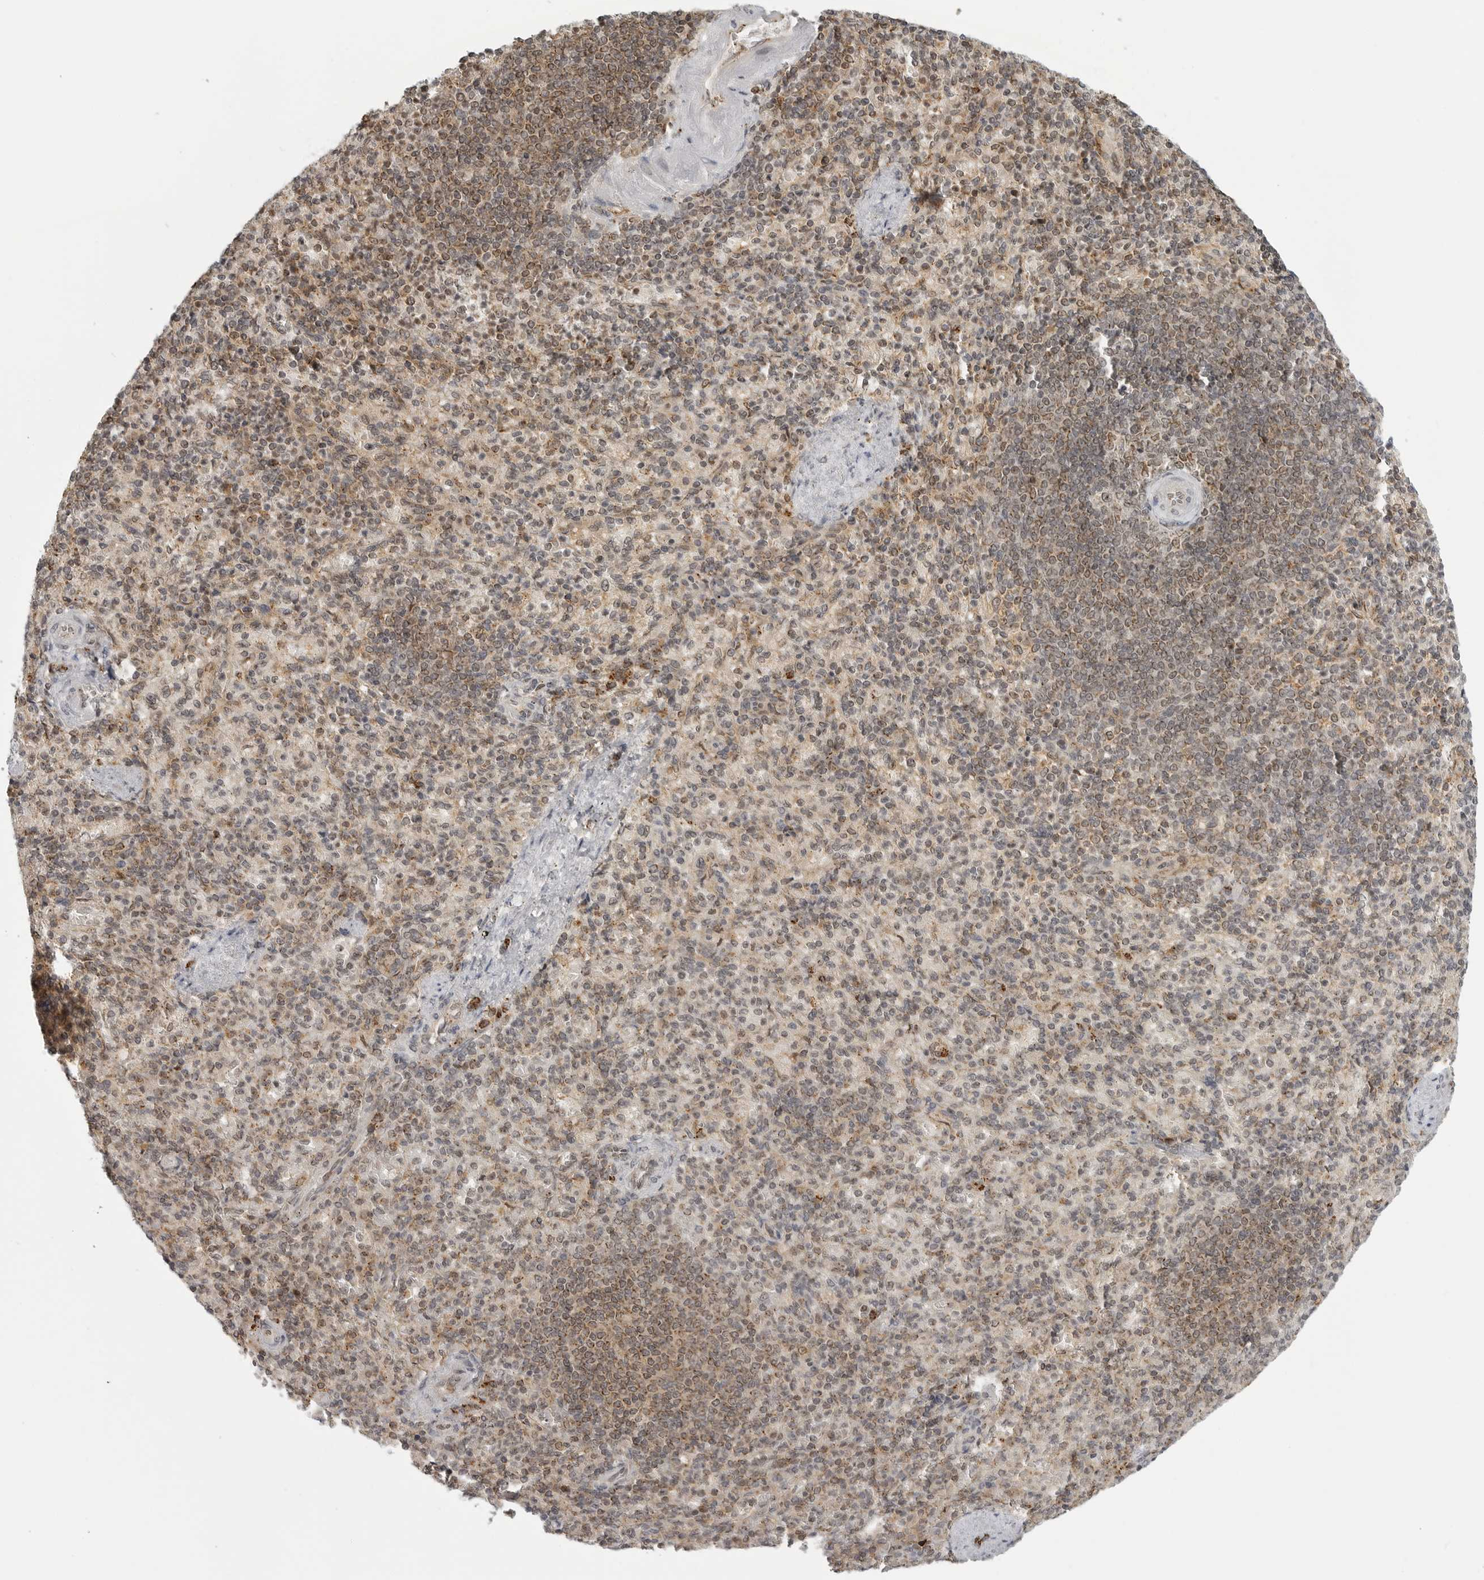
{"staining": {"intensity": "weak", "quantity": "25%-75%", "location": "nuclear"}, "tissue": "spleen", "cell_type": "Cells in red pulp", "image_type": "normal", "snomed": [{"axis": "morphology", "description": "Normal tissue, NOS"}, {"axis": "topography", "description": "Spleen"}], "caption": "Immunohistochemical staining of unremarkable human spleen reveals weak nuclear protein staining in about 25%-75% of cells in red pulp.", "gene": "COPA", "patient": {"sex": "female", "age": 74}}